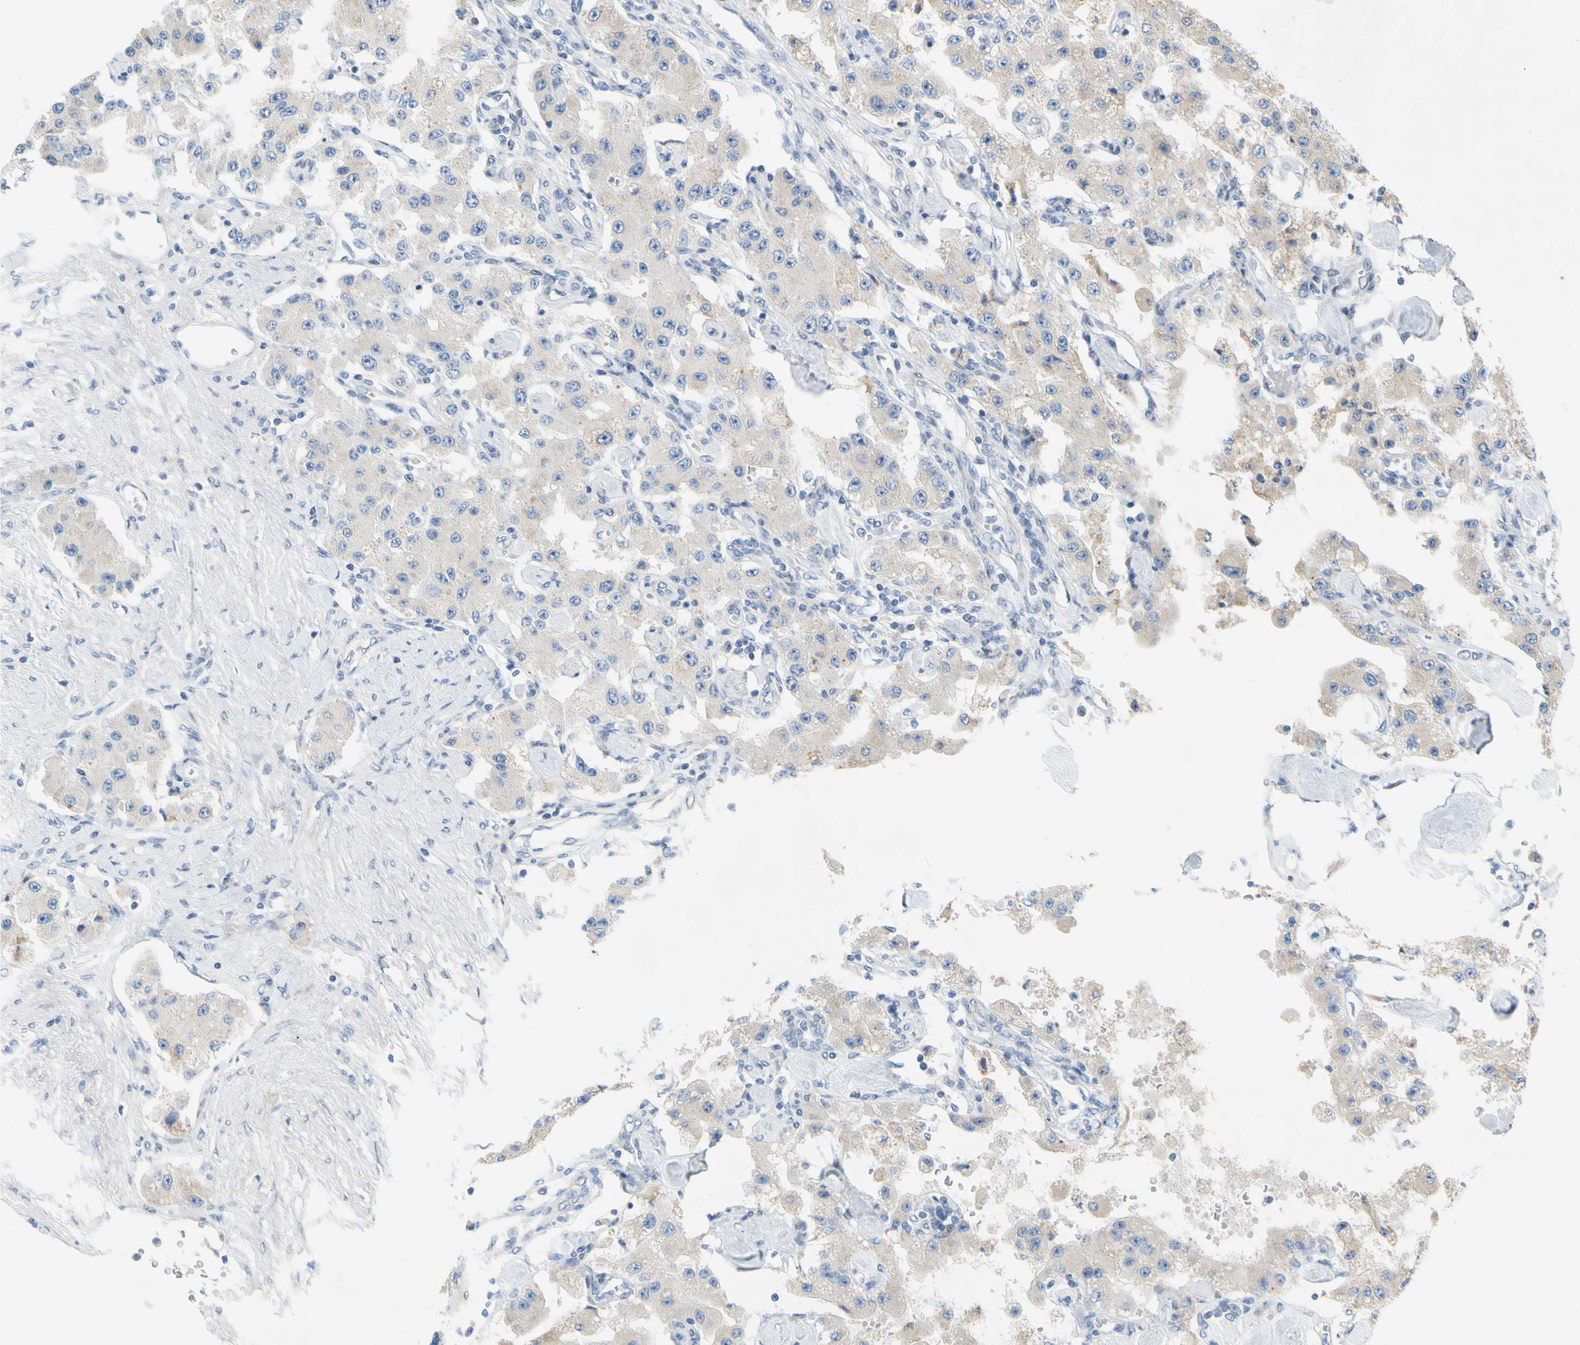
{"staining": {"intensity": "weak", "quantity": ">75%", "location": "cytoplasmic/membranous"}, "tissue": "carcinoid", "cell_type": "Tumor cells", "image_type": "cancer", "snomed": [{"axis": "morphology", "description": "Carcinoid, malignant, NOS"}, {"axis": "topography", "description": "Pancreas"}], "caption": "Weak cytoplasmic/membranous expression is present in approximately >75% of tumor cells in carcinoid. The staining is performed using DAB brown chromogen to label protein expression. The nuclei are counter-stained blue using hematoxylin.", "gene": "CCNB2", "patient": {"sex": "male", "age": 41}}